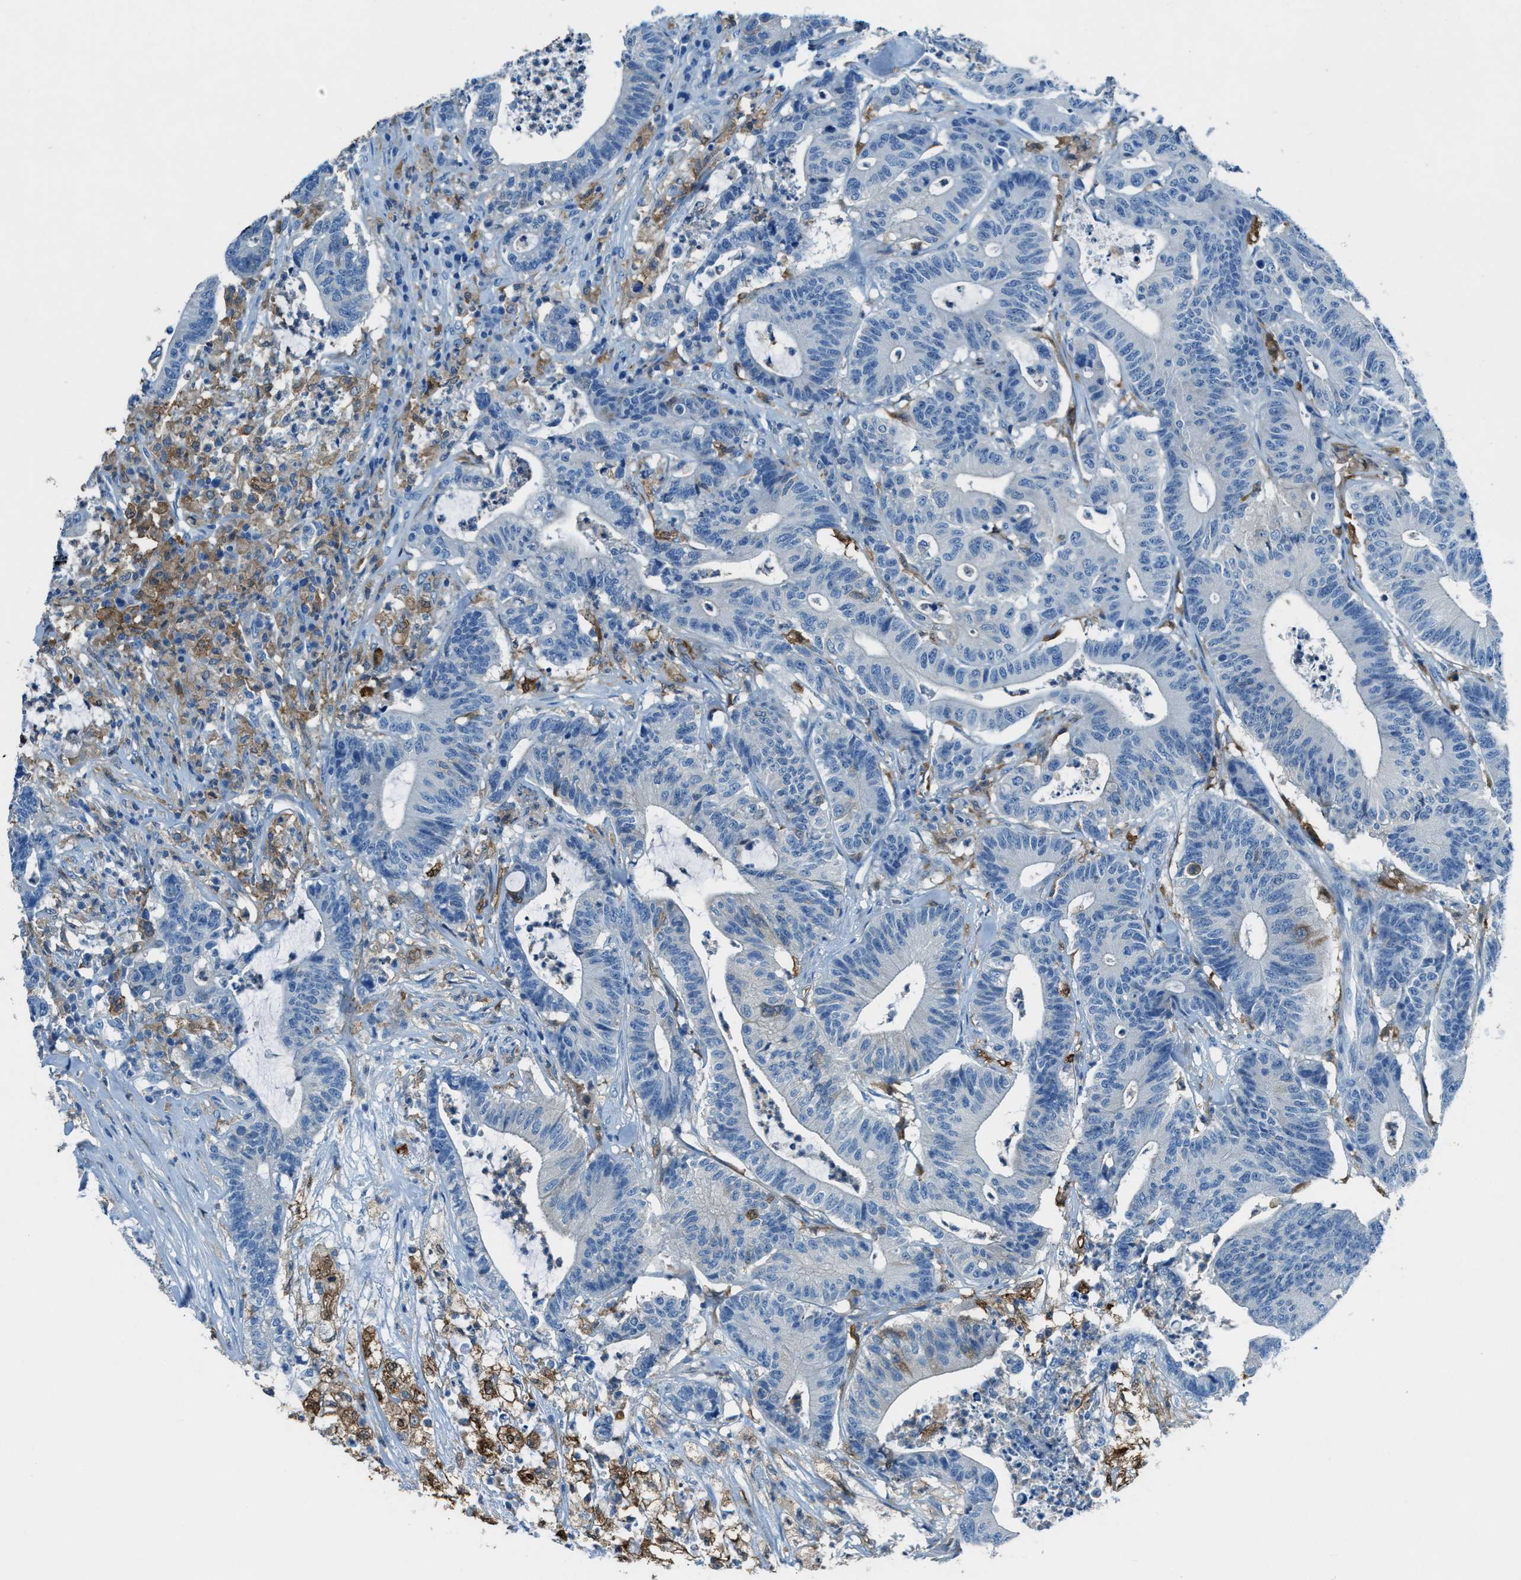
{"staining": {"intensity": "negative", "quantity": "none", "location": "none"}, "tissue": "colorectal cancer", "cell_type": "Tumor cells", "image_type": "cancer", "snomed": [{"axis": "morphology", "description": "Adenocarcinoma, NOS"}, {"axis": "topography", "description": "Colon"}], "caption": "Colorectal cancer (adenocarcinoma) was stained to show a protein in brown. There is no significant expression in tumor cells.", "gene": "MATCAP2", "patient": {"sex": "female", "age": 84}}